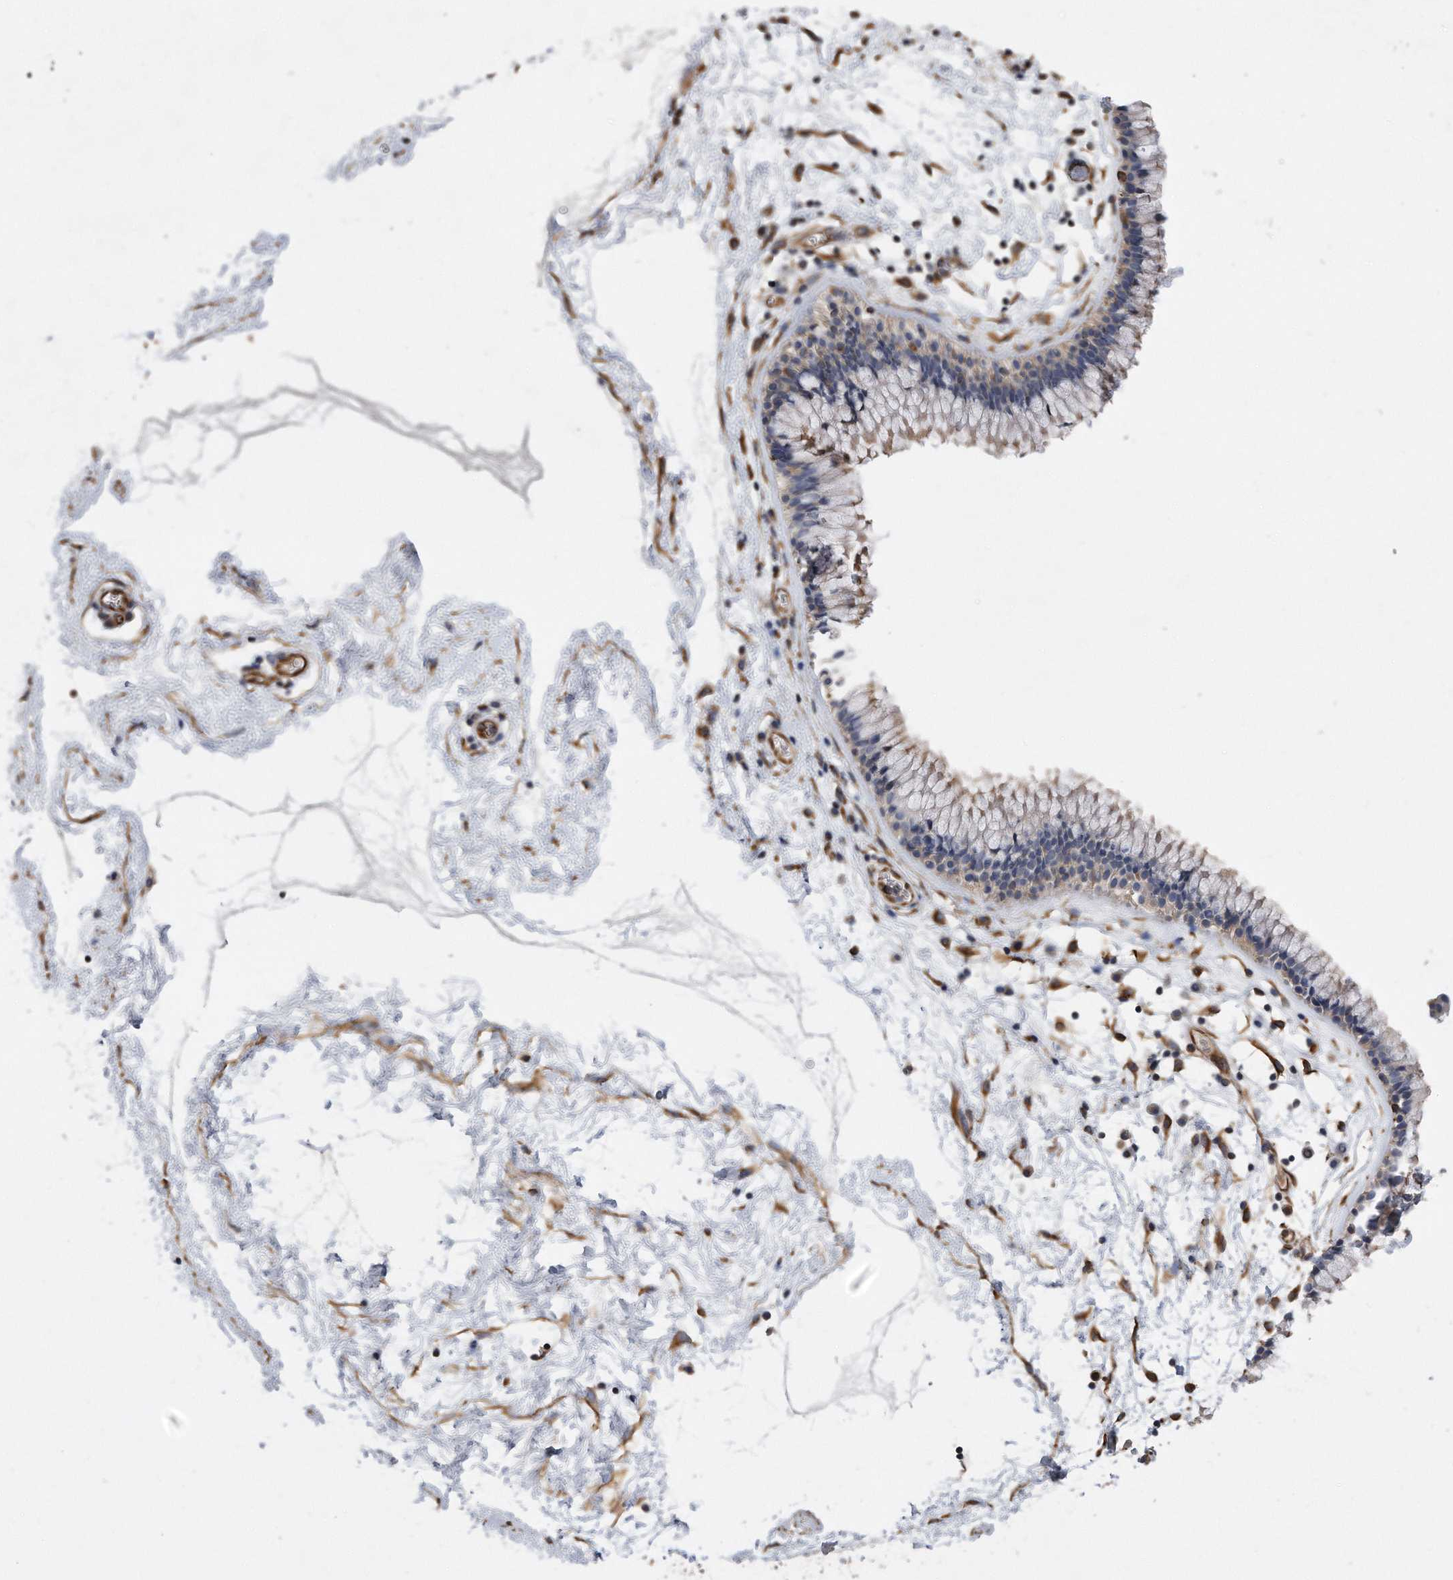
{"staining": {"intensity": "weak", "quantity": "25%-75%", "location": "cytoplasmic/membranous"}, "tissue": "nasopharynx", "cell_type": "Respiratory epithelial cells", "image_type": "normal", "snomed": [{"axis": "morphology", "description": "Normal tissue, NOS"}, {"axis": "morphology", "description": "Inflammation, NOS"}, {"axis": "topography", "description": "Nasopharynx"}], "caption": "Nasopharynx stained for a protein (brown) displays weak cytoplasmic/membranous positive expression in about 25%-75% of respiratory epithelial cells.", "gene": "GPC1", "patient": {"sex": "male", "age": 48}}